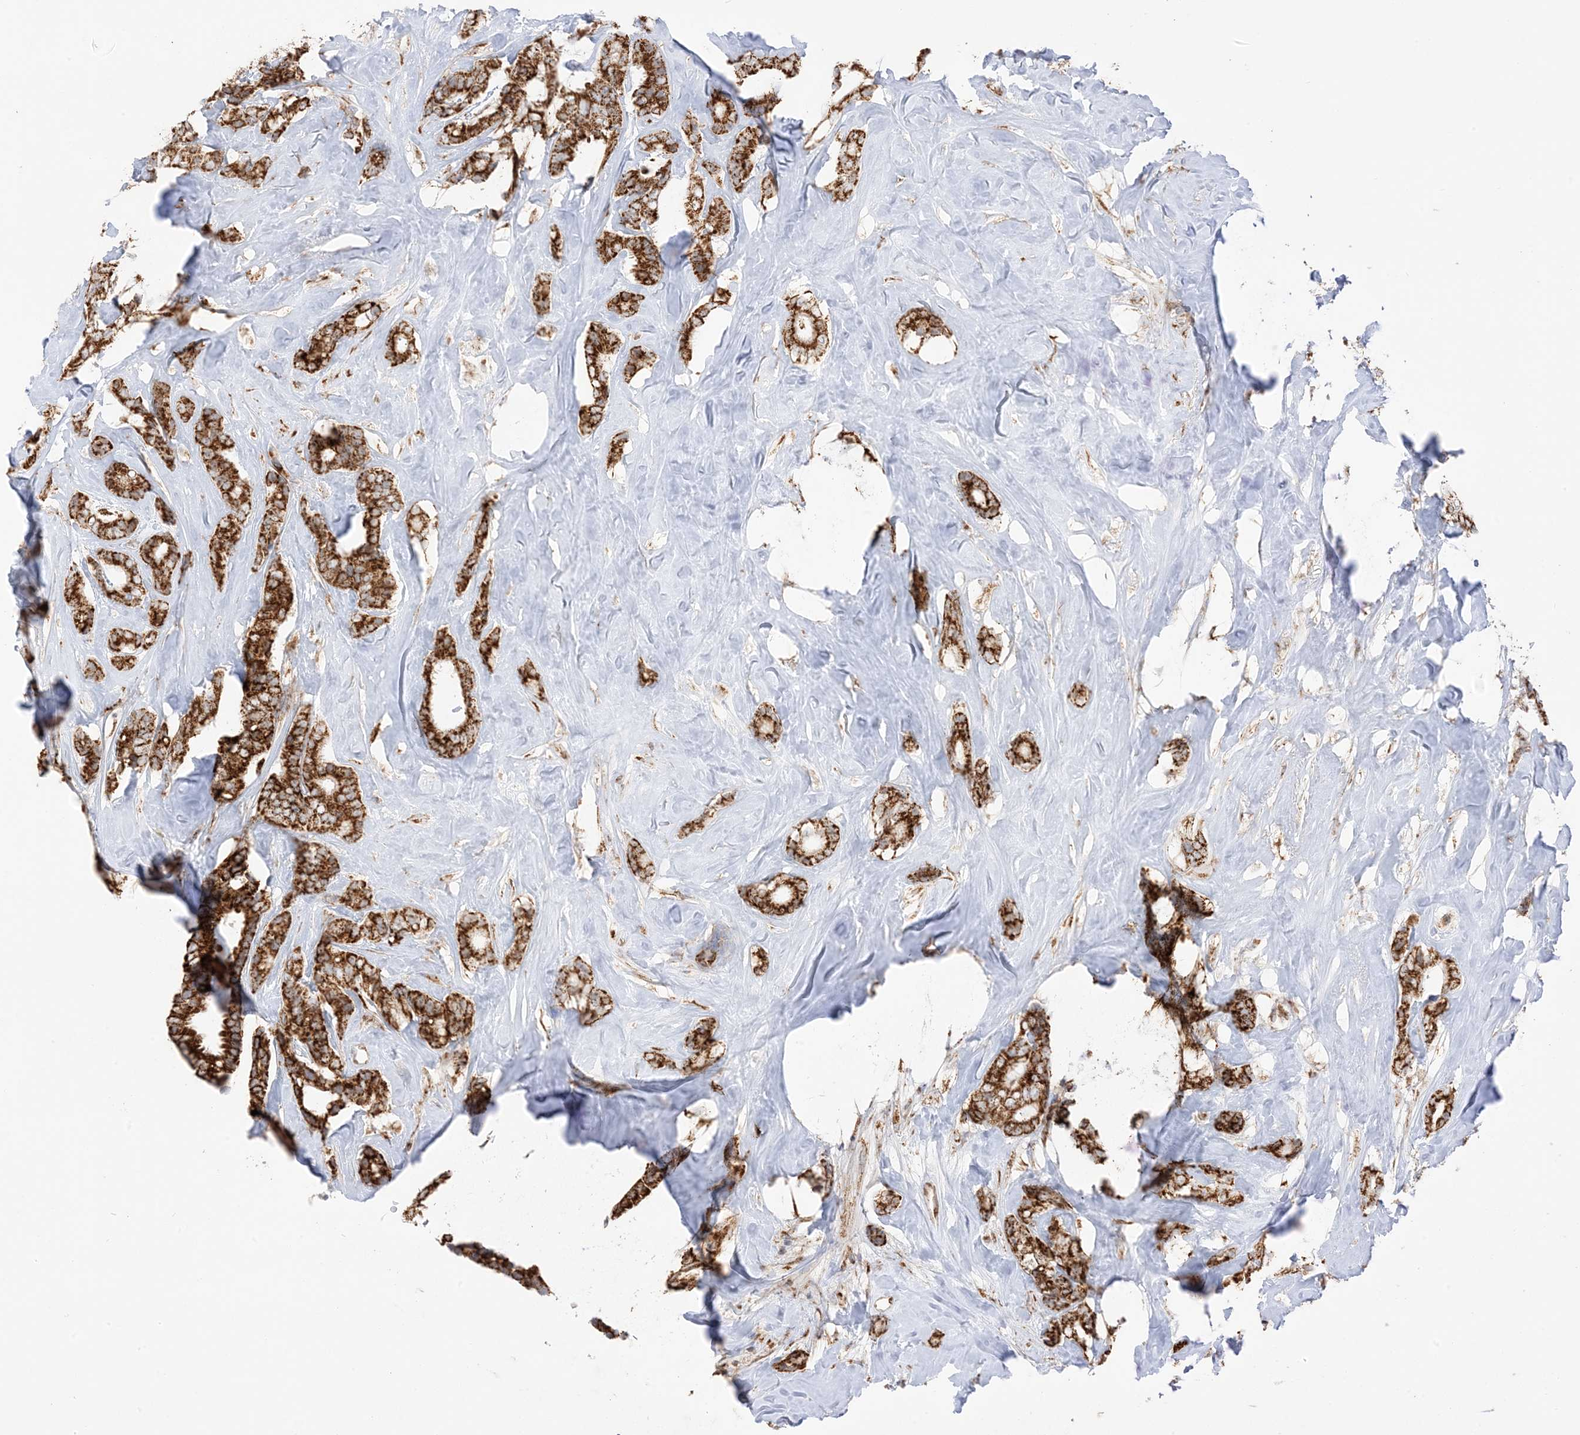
{"staining": {"intensity": "strong", "quantity": ">75%", "location": "cytoplasmic/membranous"}, "tissue": "breast cancer", "cell_type": "Tumor cells", "image_type": "cancer", "snomed": [{"axis": "morphology", "description": "Duct carcinoma"}, {"axis": "topography", "description": "Breast"}], "caption": "High-magnification brightfield microscopy of breast infiltrating ductal carcinoma stained with DAB (brown) and counterstained with hematoxylin (blue). tumor cells exhibit strong cytoplasmic/membranous expression is identified in approximately>75% of cells. (Brightfield microscopy of DAB IHC at high magnification).", "gene": "SLC25A12", "patient": {"sex": "female", "age": 40}}